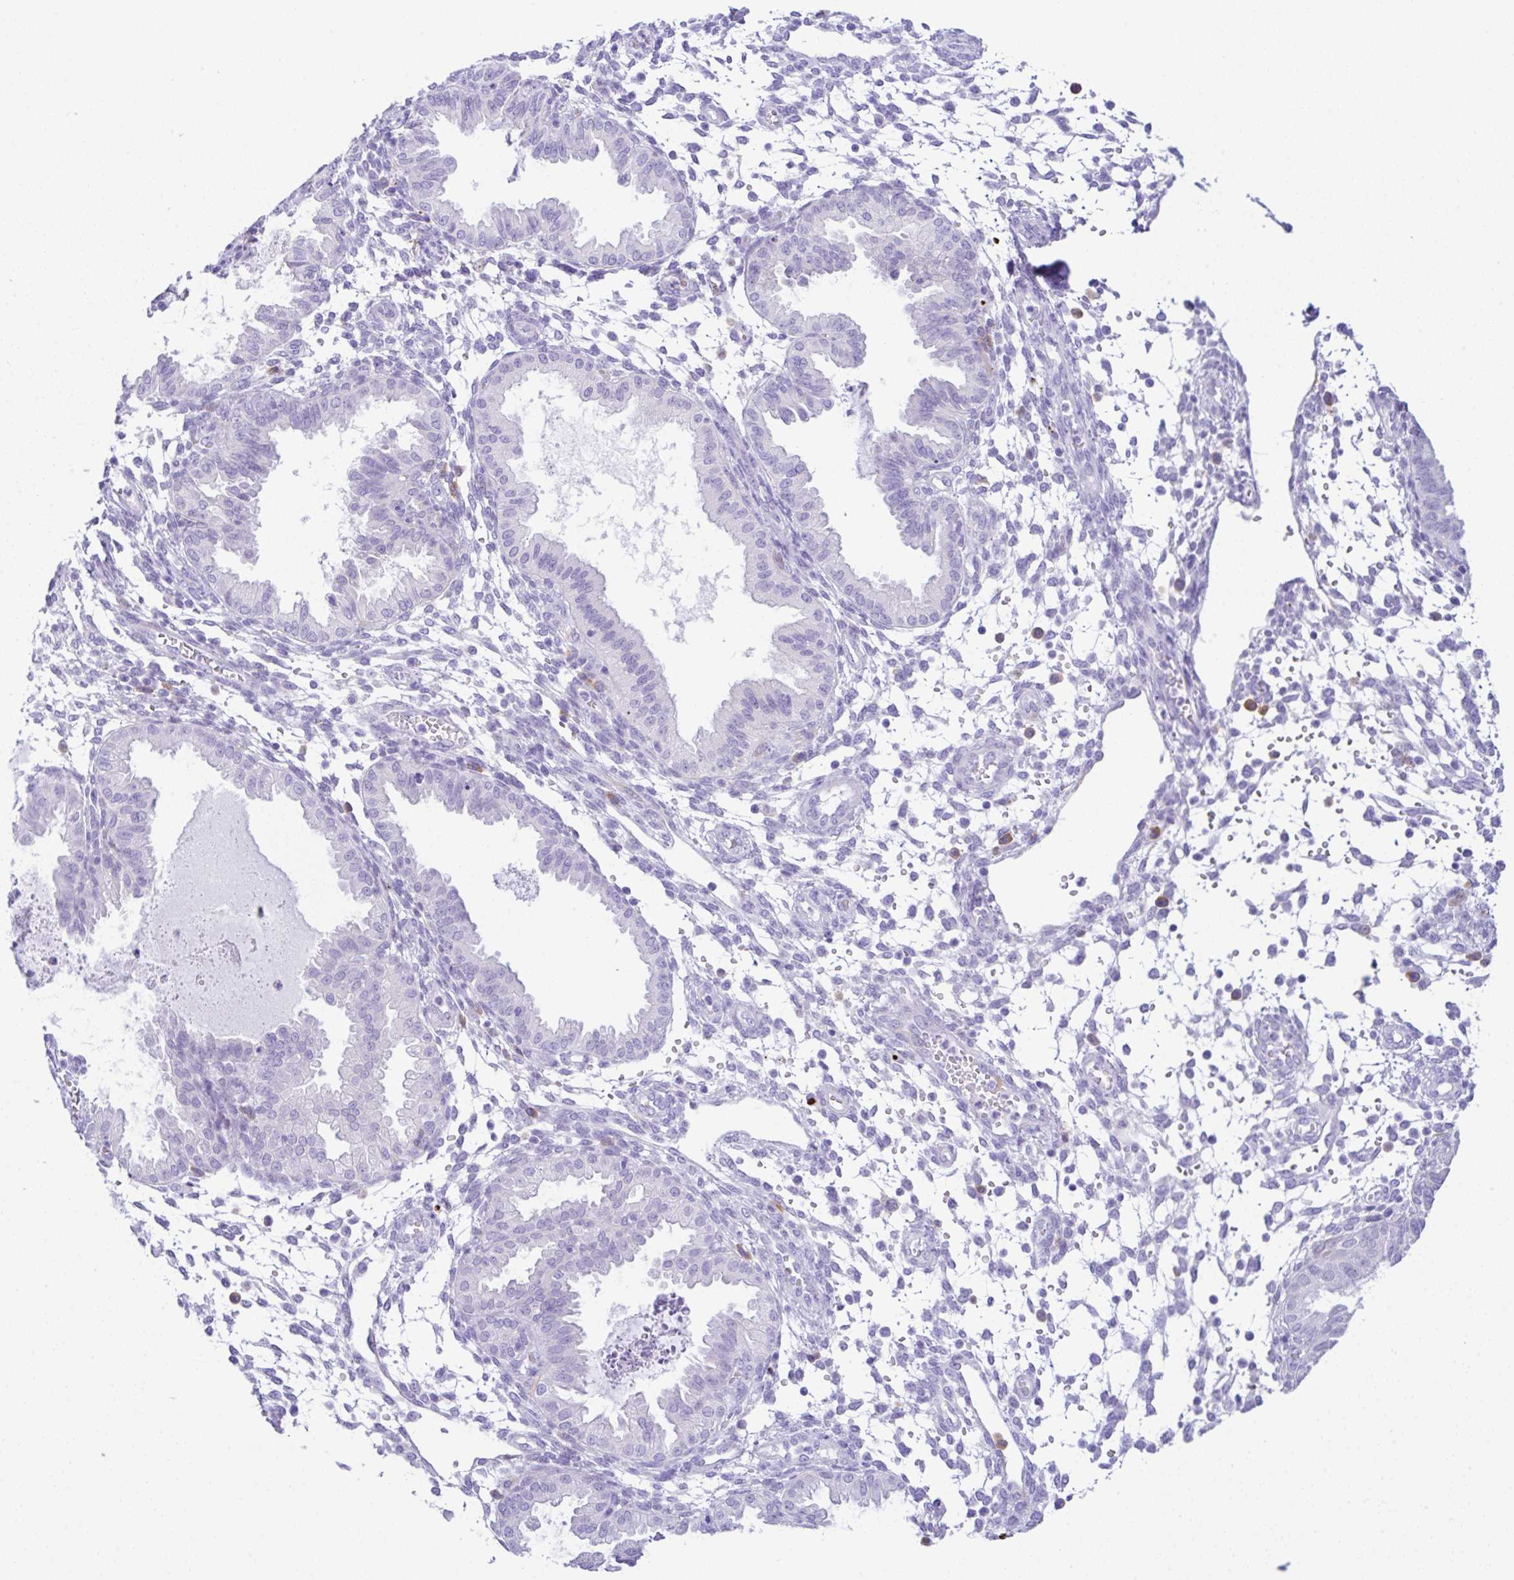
{"staining": {"intensity": "negative", "quantity": "none", "location": "none"}, "tissue": "endometrium", "cell_type": "Cells in endometrial stroma", "image_type": "normal", "snomed": [{"axis": "morphology", "description": "Normal tissue, NOS"}, {"axis": "topography", "description": "Endometrium"}], "caption": "Protein analysis of normal endometrium exhibits no significant expression in cells in endometrial stroma. (Stains: DAB (3,3'-diaminobenzidine) IHC with hematoxylin counter stain, Microscopy: brightfield microscopy at high magnification).", "gene": "RRM2", "patient": {"sex": "female", "age": 33}}